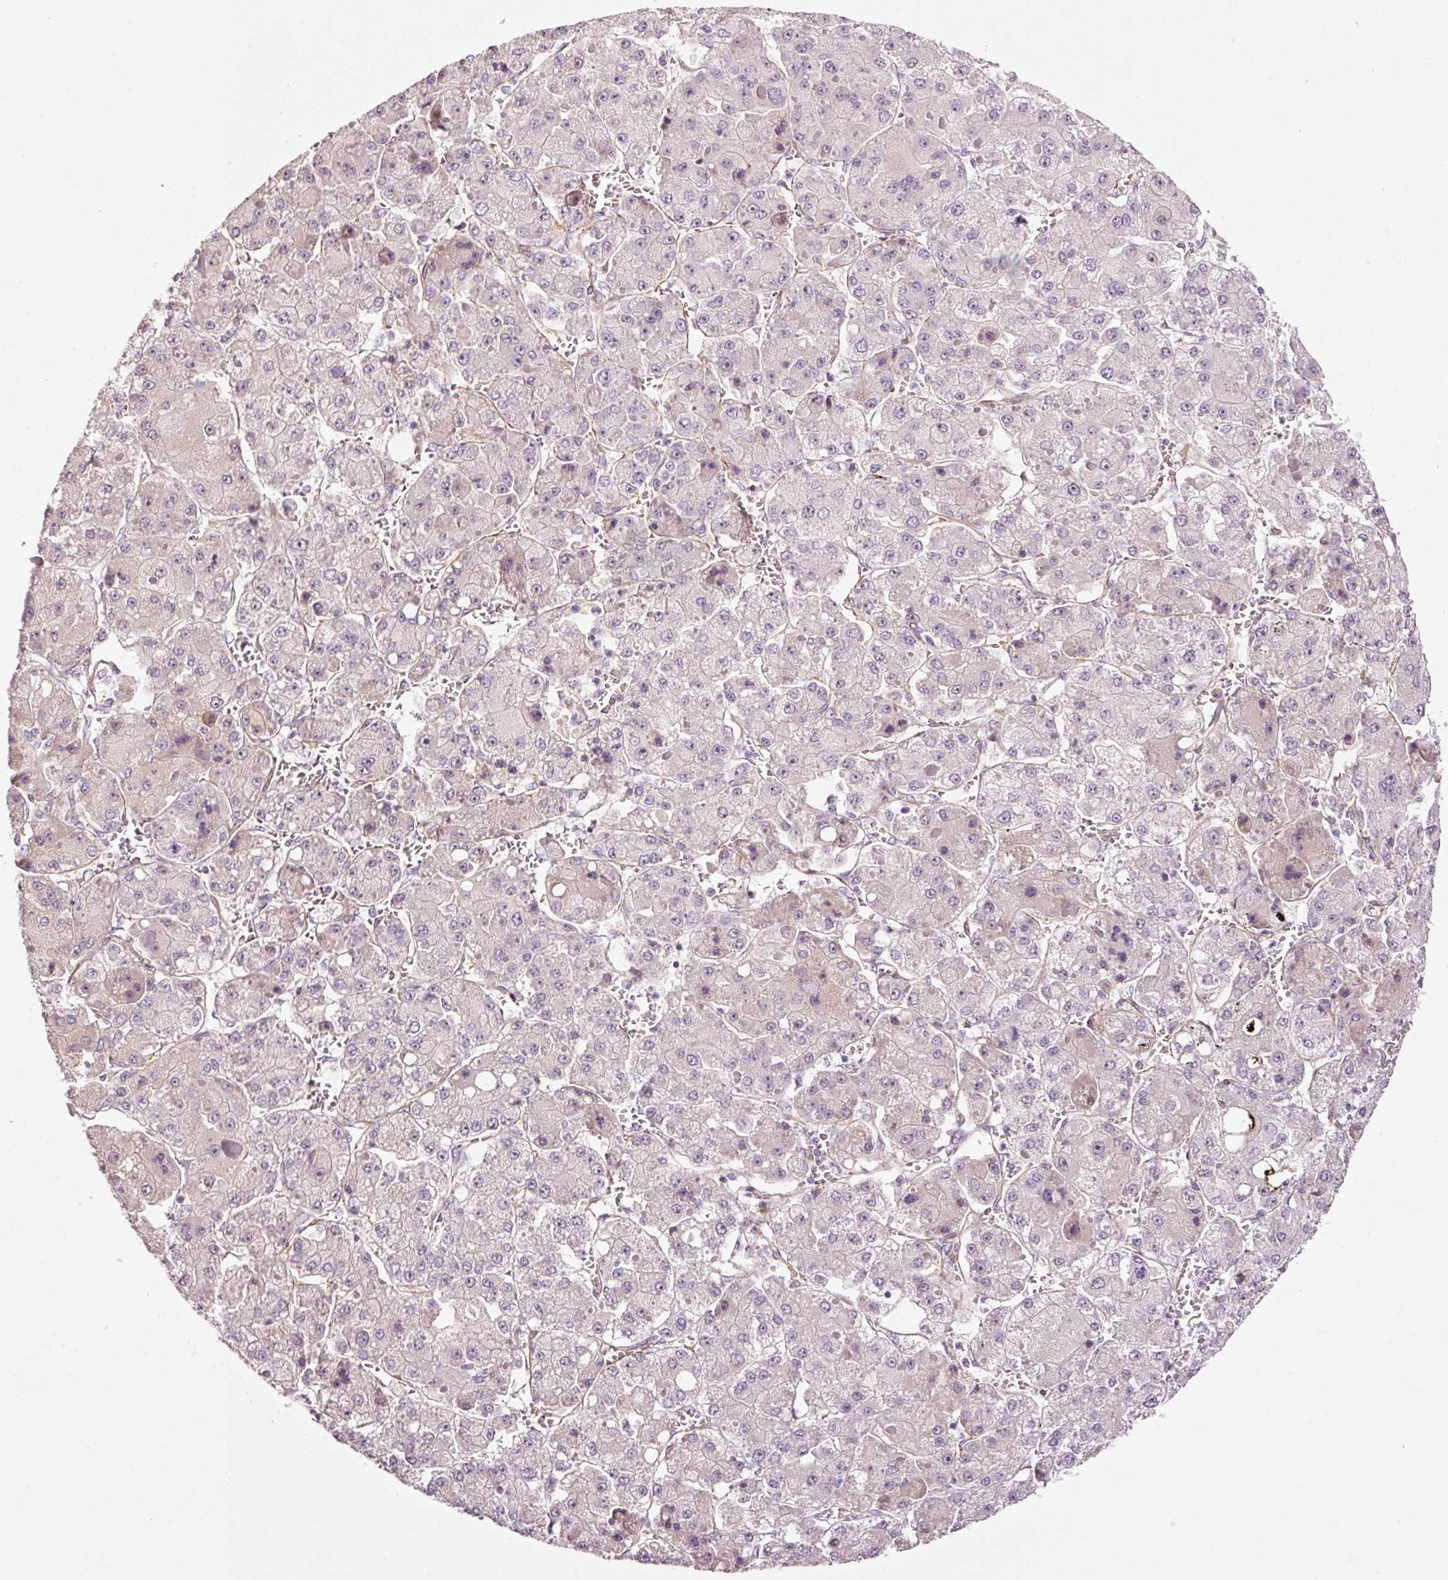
{"staining": {"intensity": "negative", "quantity": "none", "location": "none"}, "tissue": "liver cancer", "cell_type": "Tumor cells", "image_type": "cancer", "snomed": [{"axis": "morphology", "description": "Carcinoma, Hepatocellular, NOS"}, {"axis": "topography", "description": "Liver"}], "caption": "The image reveals no significant staining in tumor cells of hepatocellular carcinoma (liver).", "gene": "ANKRD20A1", "patient": {"sex": "female", "age": 73}}